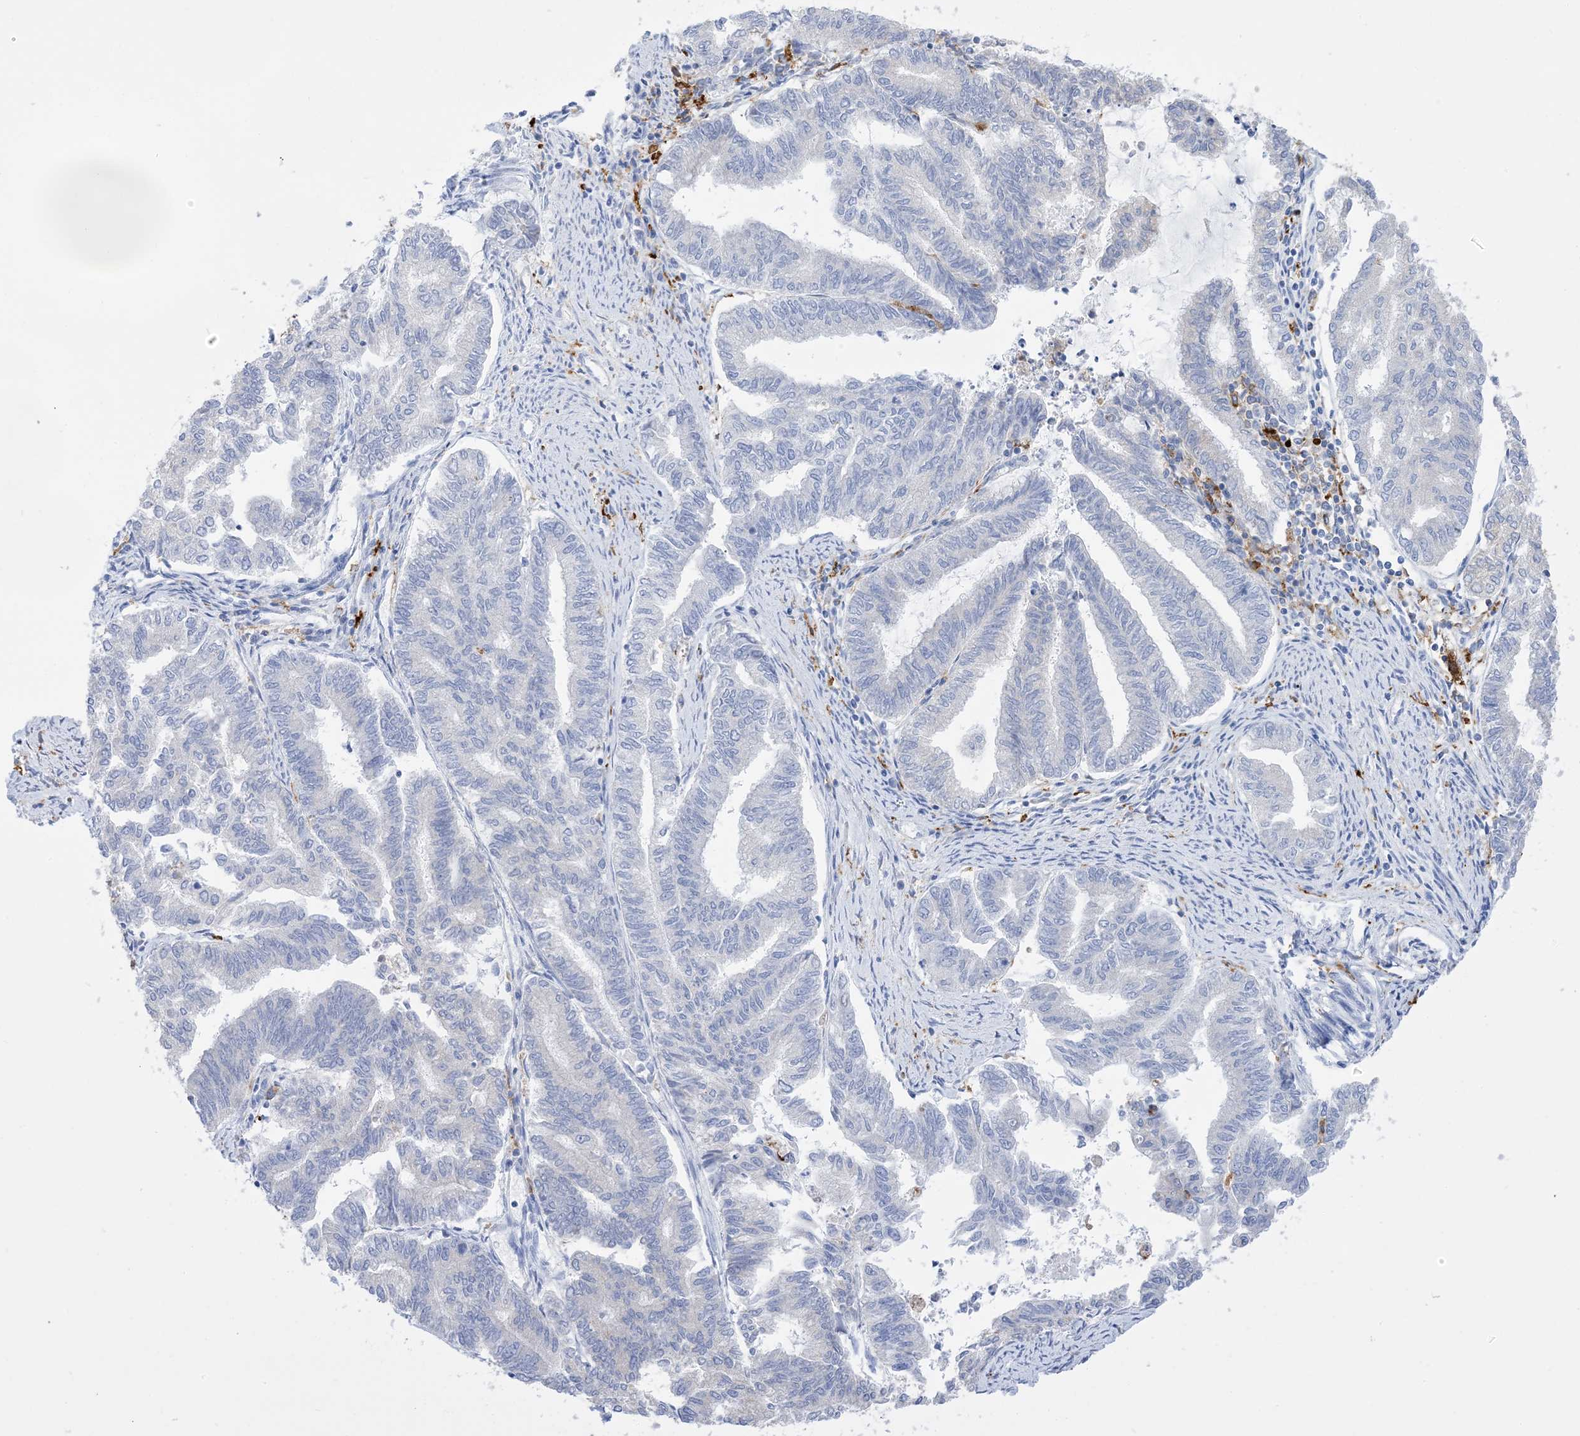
{"staining": {"intensity": "negative", "quantity": "none", "location": "none"}, "tissue": "endometrial cancer", "cell_type": "Tumor cells", "image_type": "cancer", "snomed": [{"axis": "morphology", "description": "Adenocarcinoma, NOS"}, {"axis": "topography", "description": "Endometrium"}], "caption": "Immunohistochemical staining of endometrial cancer (adenocarcinoma) exhibits no significant expression in tumor cells. The staining was performed using DAB (3,3'-diaminobenzidine) to visualize the protein expression in brown, while the nuclei were stained in blue with hematoxylin (Magnification: 20x).", "gene": "DPH3", "patient": {"sex": "female", "age": 79}}